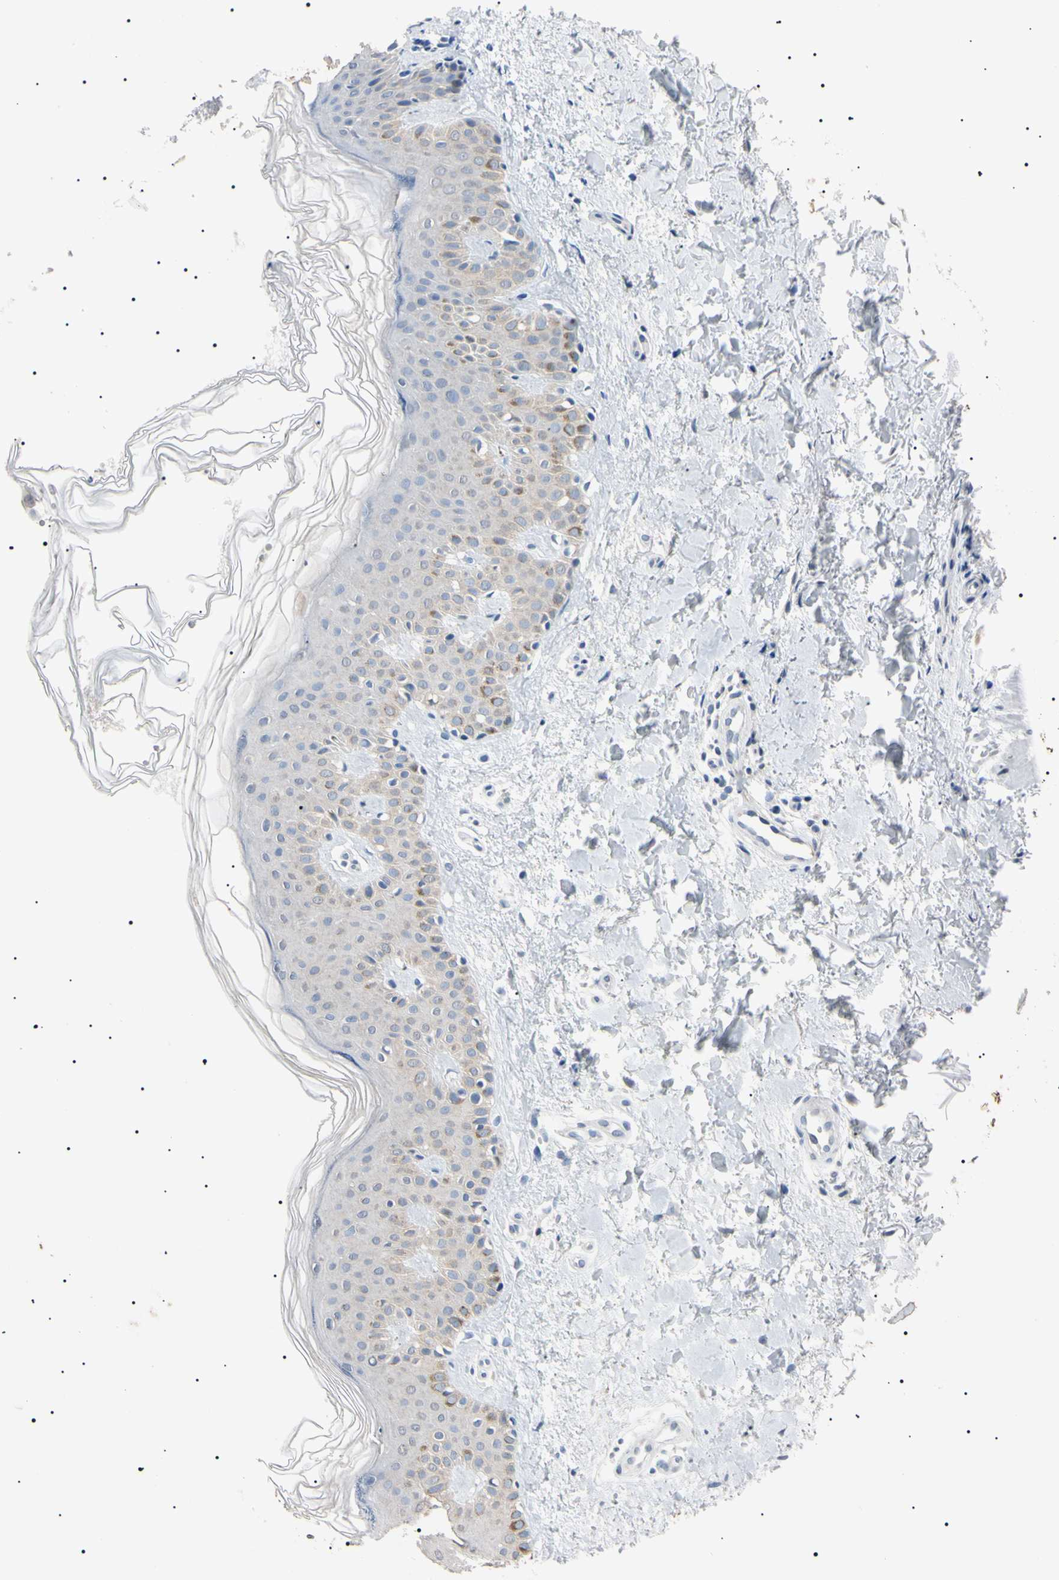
{"staining": {"intensity": "negative", "quantity": "none", "location": "none"}, "tissue": "skin", "cell_type": "Fibroblasts", "image_type": "normal", "snomed": [{"axis": "morphology", "description": "Normal tissue, NOS"}, {"axis": "topography", "description": "Skin"}], "caption": "IHC of normal skin demonstrates no positivity in fibroblasts.", "gene": "CGB3", "patient": {"sex": "male", "age": 67}}